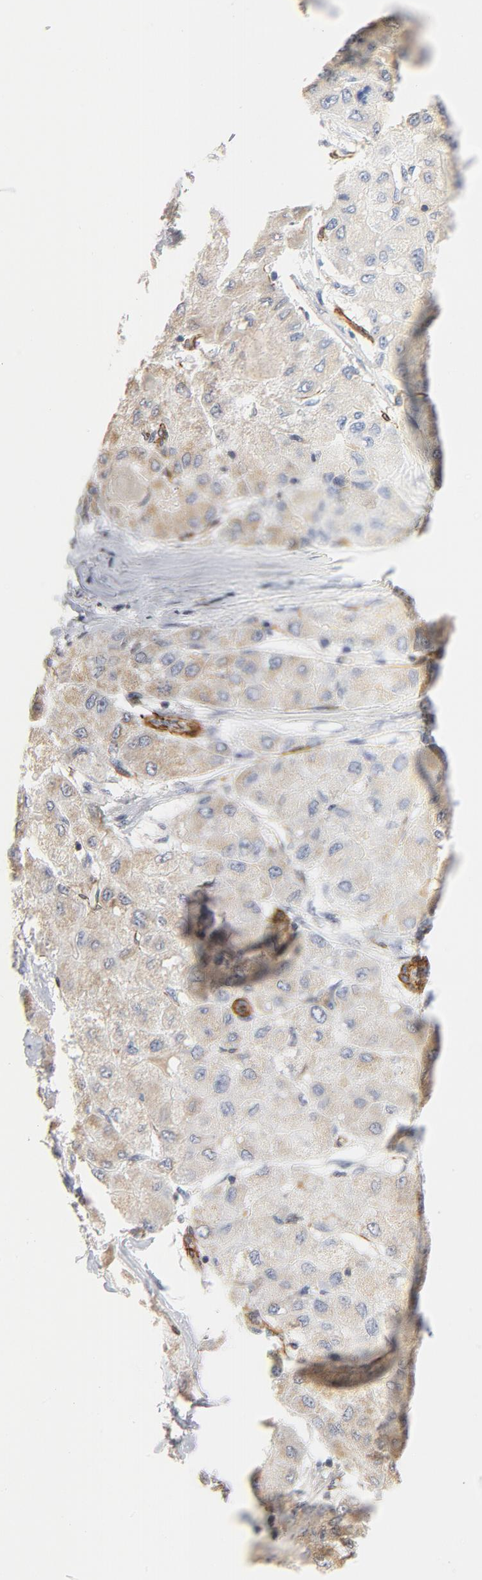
{"staining": {"intensity": "weak", "quantity": ">75%", "location": "cytoplasmic/membranous"}, "tissue": "liver cancer", "cell_type": "Tumor cells", "image_type": "cancer", "snomed": [{"axis": "morphology", "description": "Carcinoma, Hepatocellular, NOS"}, {"axis": "topography", "description": "Liver"}], "caption": "The immunohistochemical stain highlights weak cytoplasmic/membranous expression in tumor cells of hepatocellular carcinoma (liver) tissue.", "gene": "GNG2", "patient": {"sex": "male", "age": 80}}